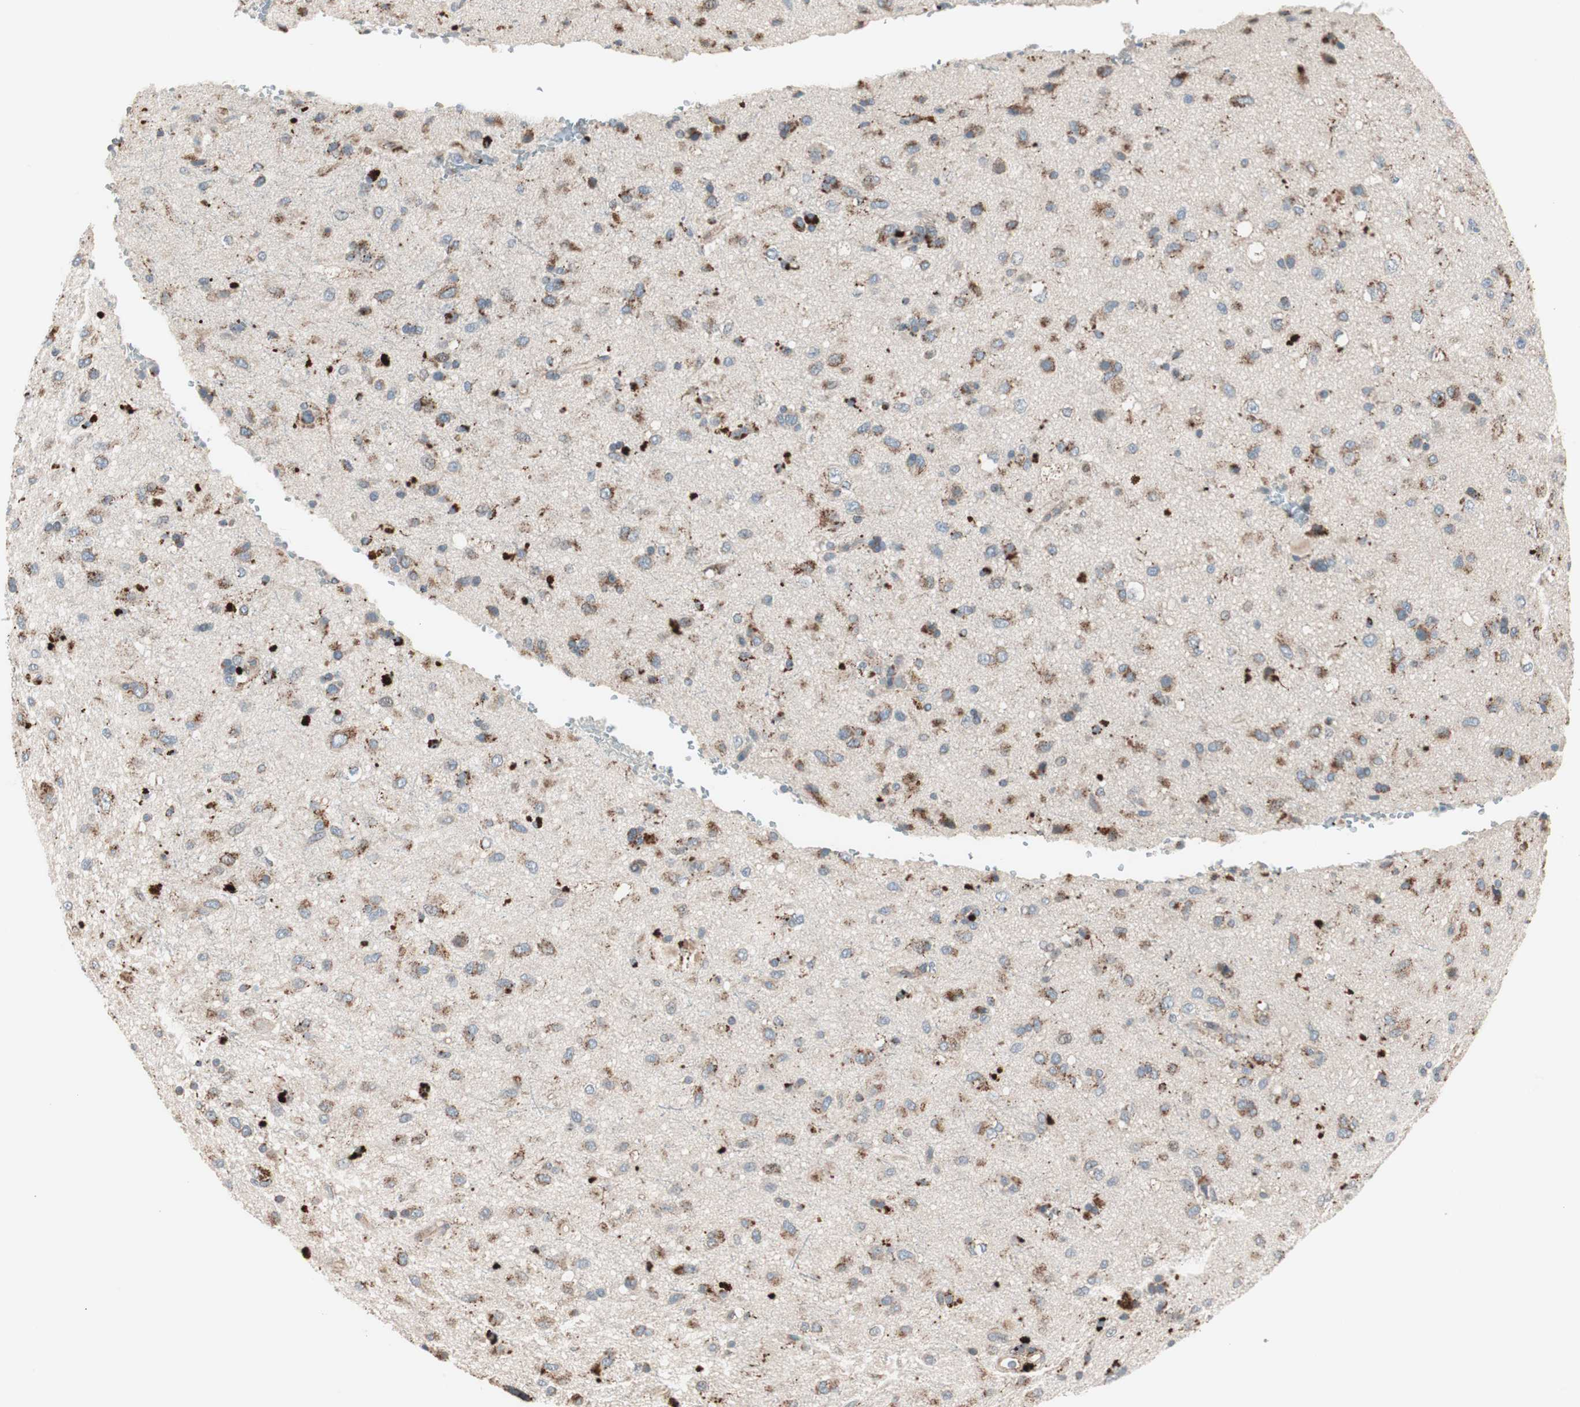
{"staining": {"intensity": "weak", "quantity": "25%-75%", "location": "cytoplasmic/membranous"}, "tissue": "glioma", "cell_type": "Tumor cells", "image_type": "cancer", "snomed": [{"axis": "morphology", "description": "Glioma, malignant, Low grade"}, {"axis": "topography", "description": "Brain"}], "caption": "Immunohistochemical staining of glioma demonstrates low levels of weak cytoplasmic/membranous protein staining in approximately 25%-75% of tumor cells.", "gene": "FGFR4", "patient": {"sex": "male", "age": 77}}